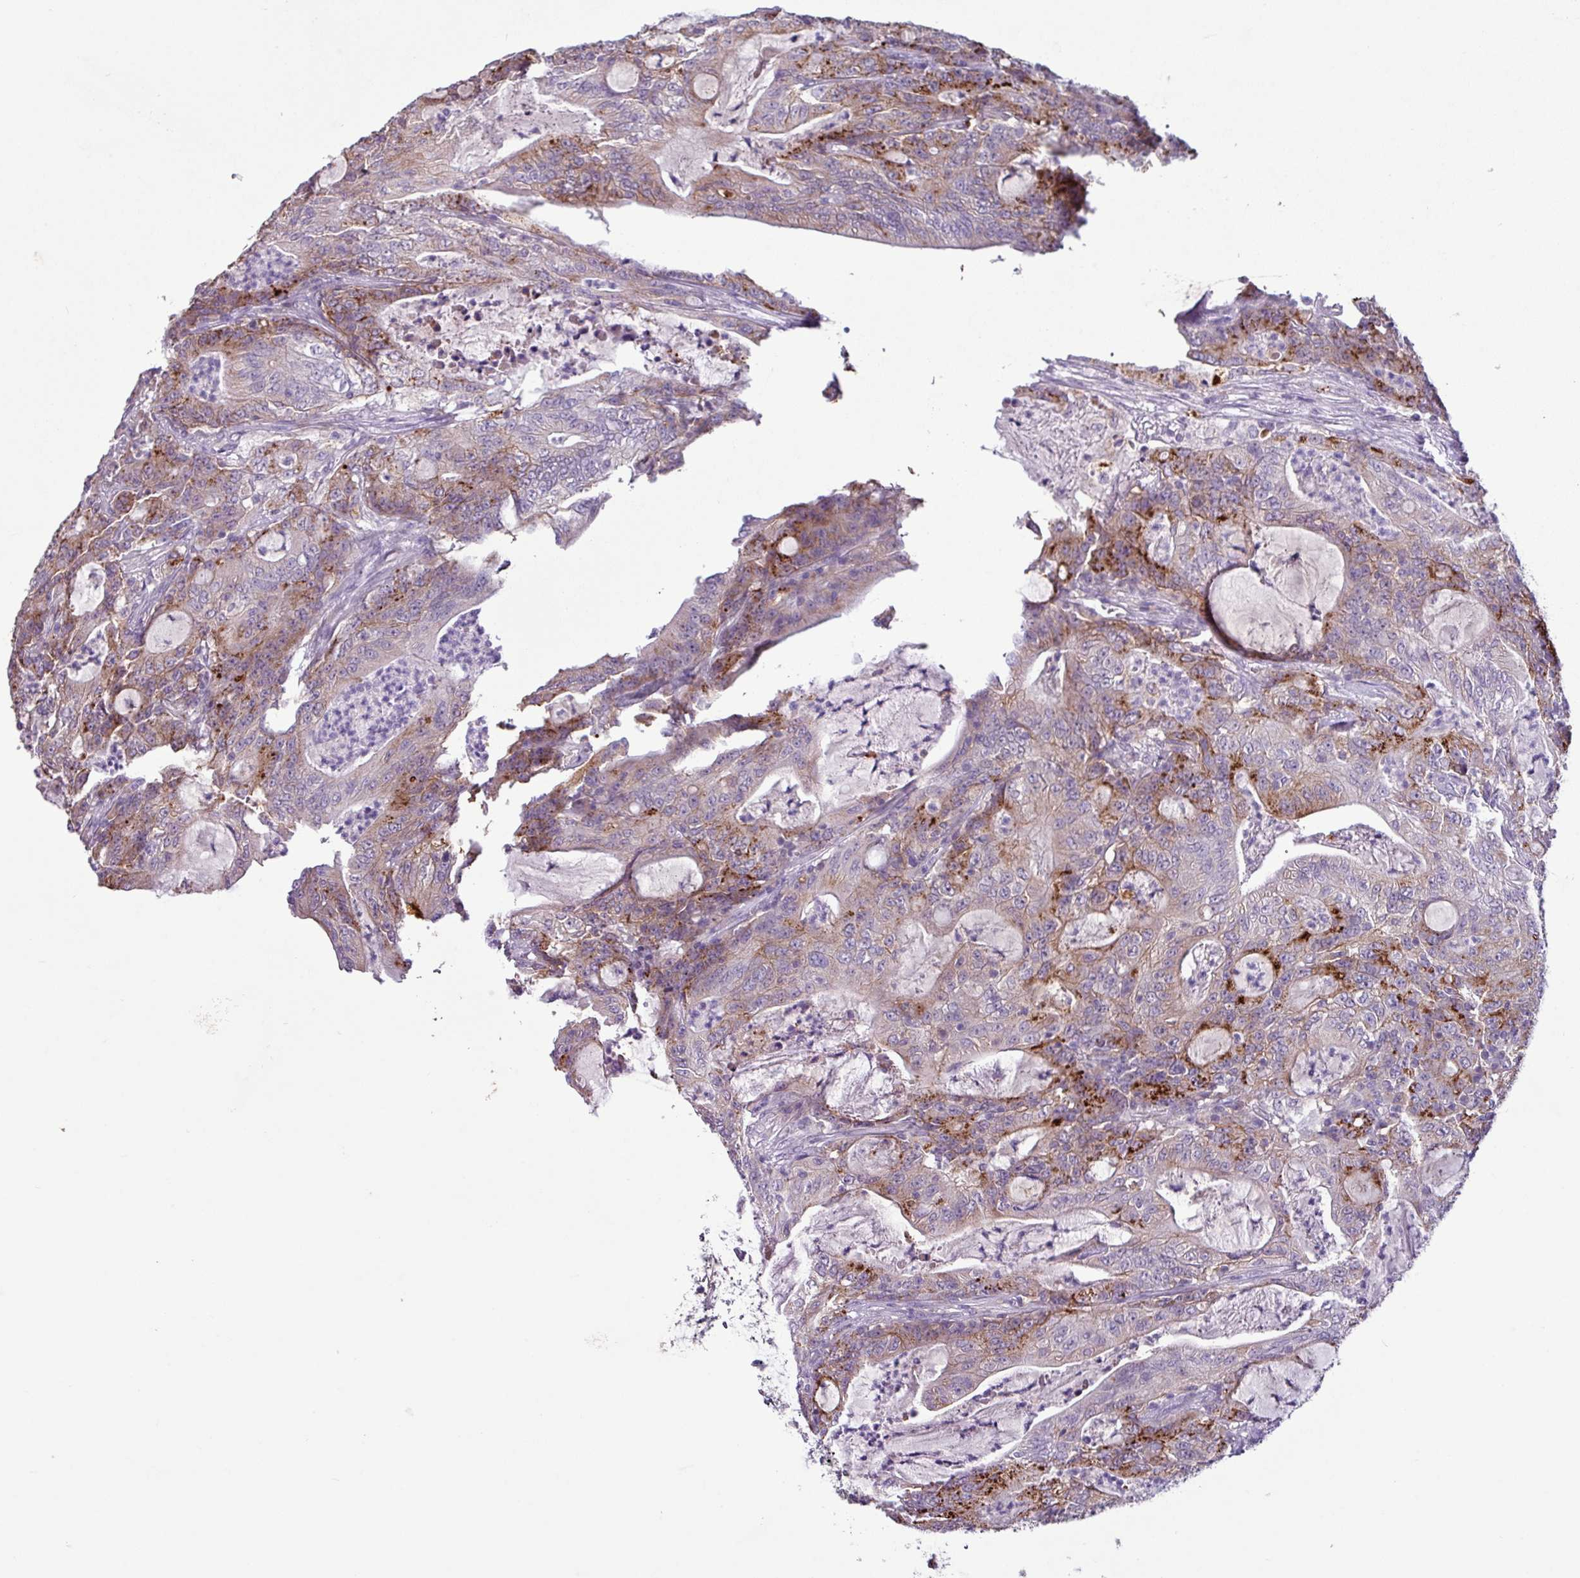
{"staining": {"intensity": "moderate", "quantity": ">75%", "location": "cytoplasmic/membranous"}, "tissue": "colorectal cancer", "cell_type": "Tumor cells", "image_type": "cancer", "snomed": [{"axis": "morphology", "description": "Adenocarcinoma, NOS"}, {"axis": "topography", "description": "Colon"}], "caption": "Immunohistochemical staining of human colorectal adenocarcinoma exhibits medium levels of moderate cytoplasmic/membranous protein expression in about >75% of tumor cells. (DAB = brown stain, brightfield microscopy at high magnification).", "gene": "C9orf24", "patient": {"sex": "male", "age": 83}}